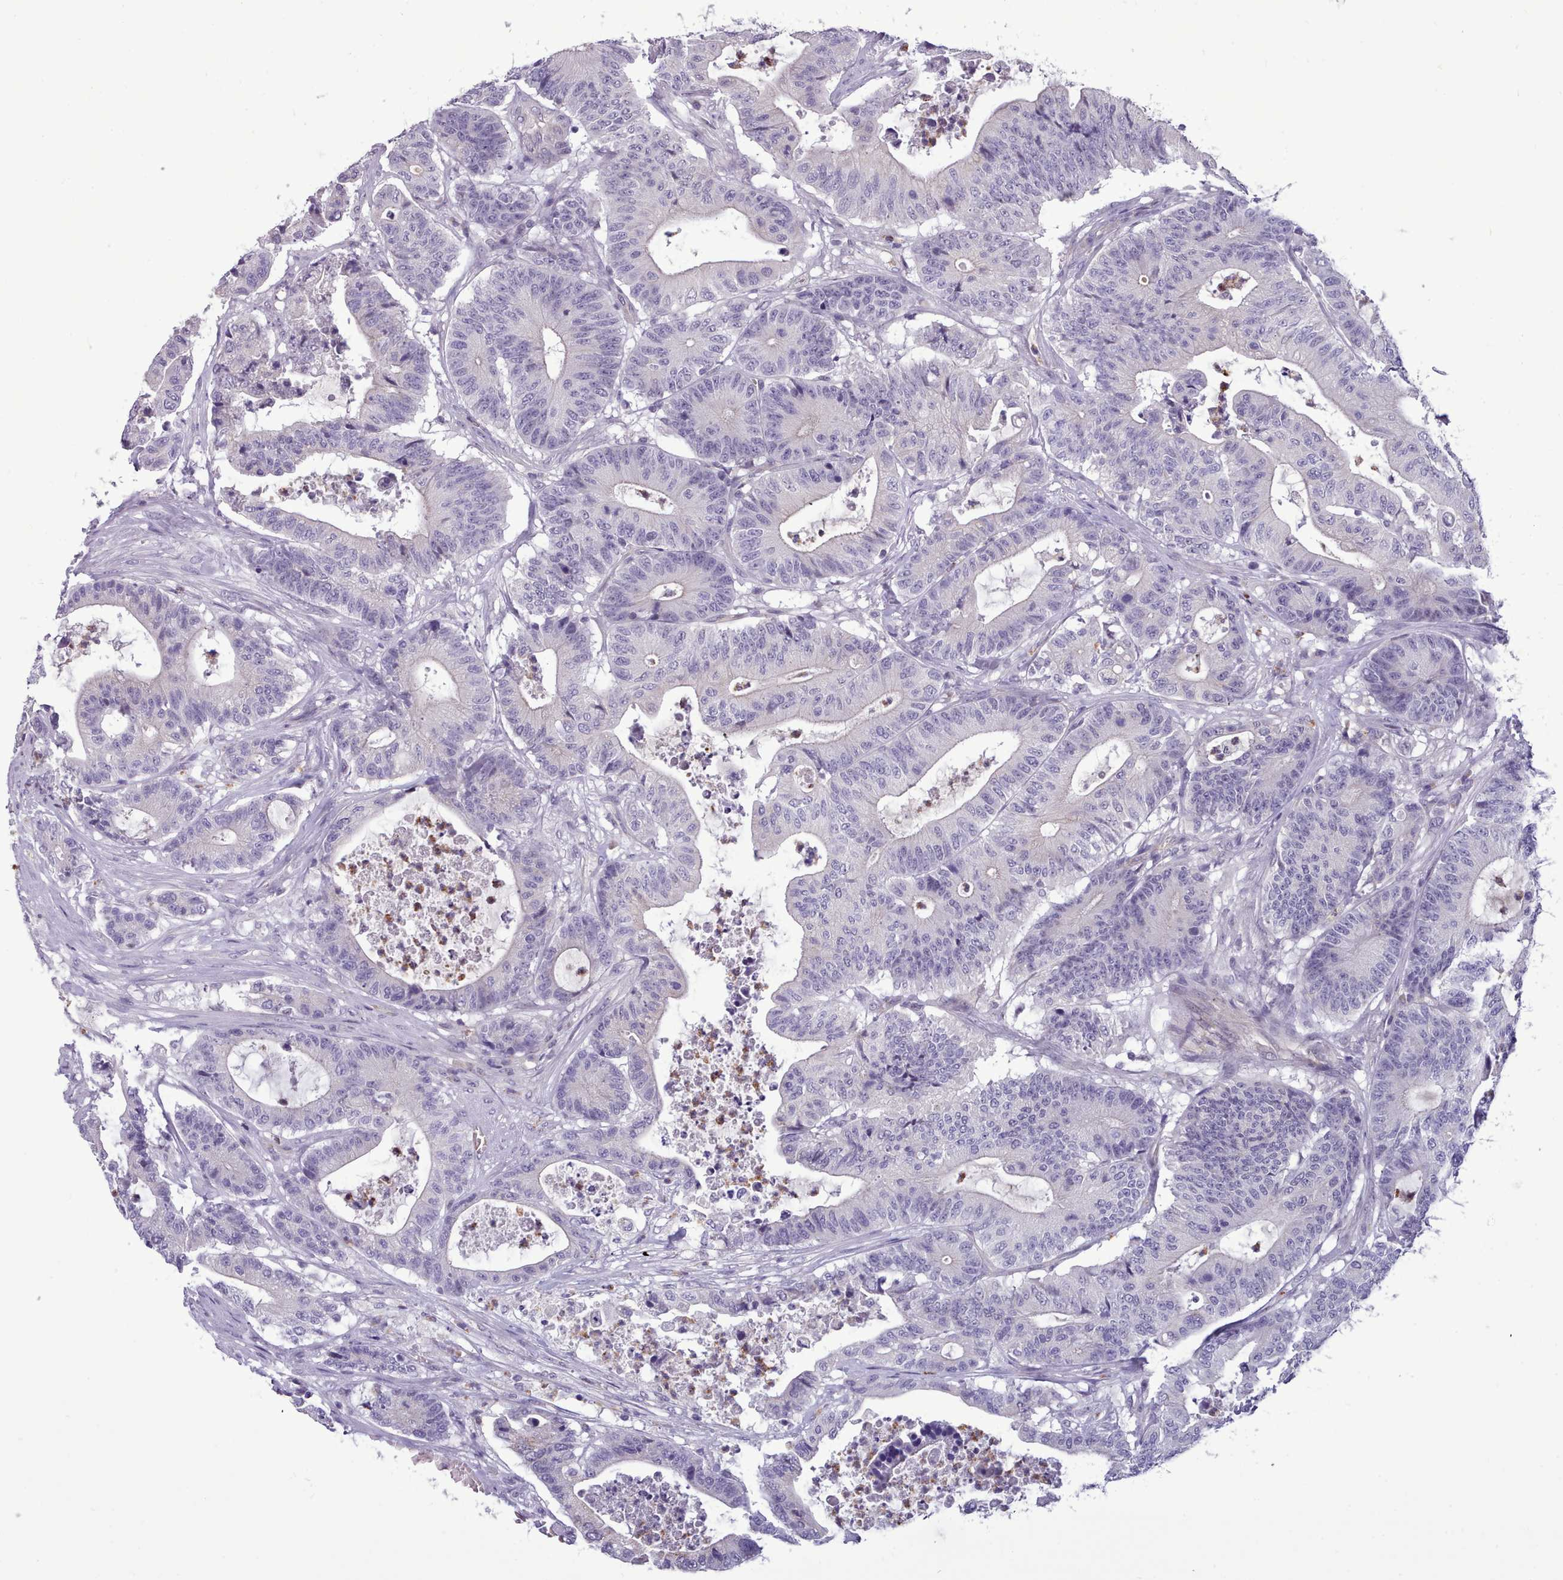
{"staining": {"intensity": "negative", "quantity": "none", "location": "none"}, "tissue": "colorectal cancer", "cell_type": "Tumor cells", "image_type": "cancer", "snomed": [{"axis": "morphology", "description": "Adenocarcinoma, NOS"}, {"axis": "topography", "description": "Colon"}], "caption": "Protein analysis of colorectal cancer displays no significant expression in tumor cells. Nuclei are stained in blue.", "gene": "KCTD16", "patient": {"sex": "female", "age": 84}}